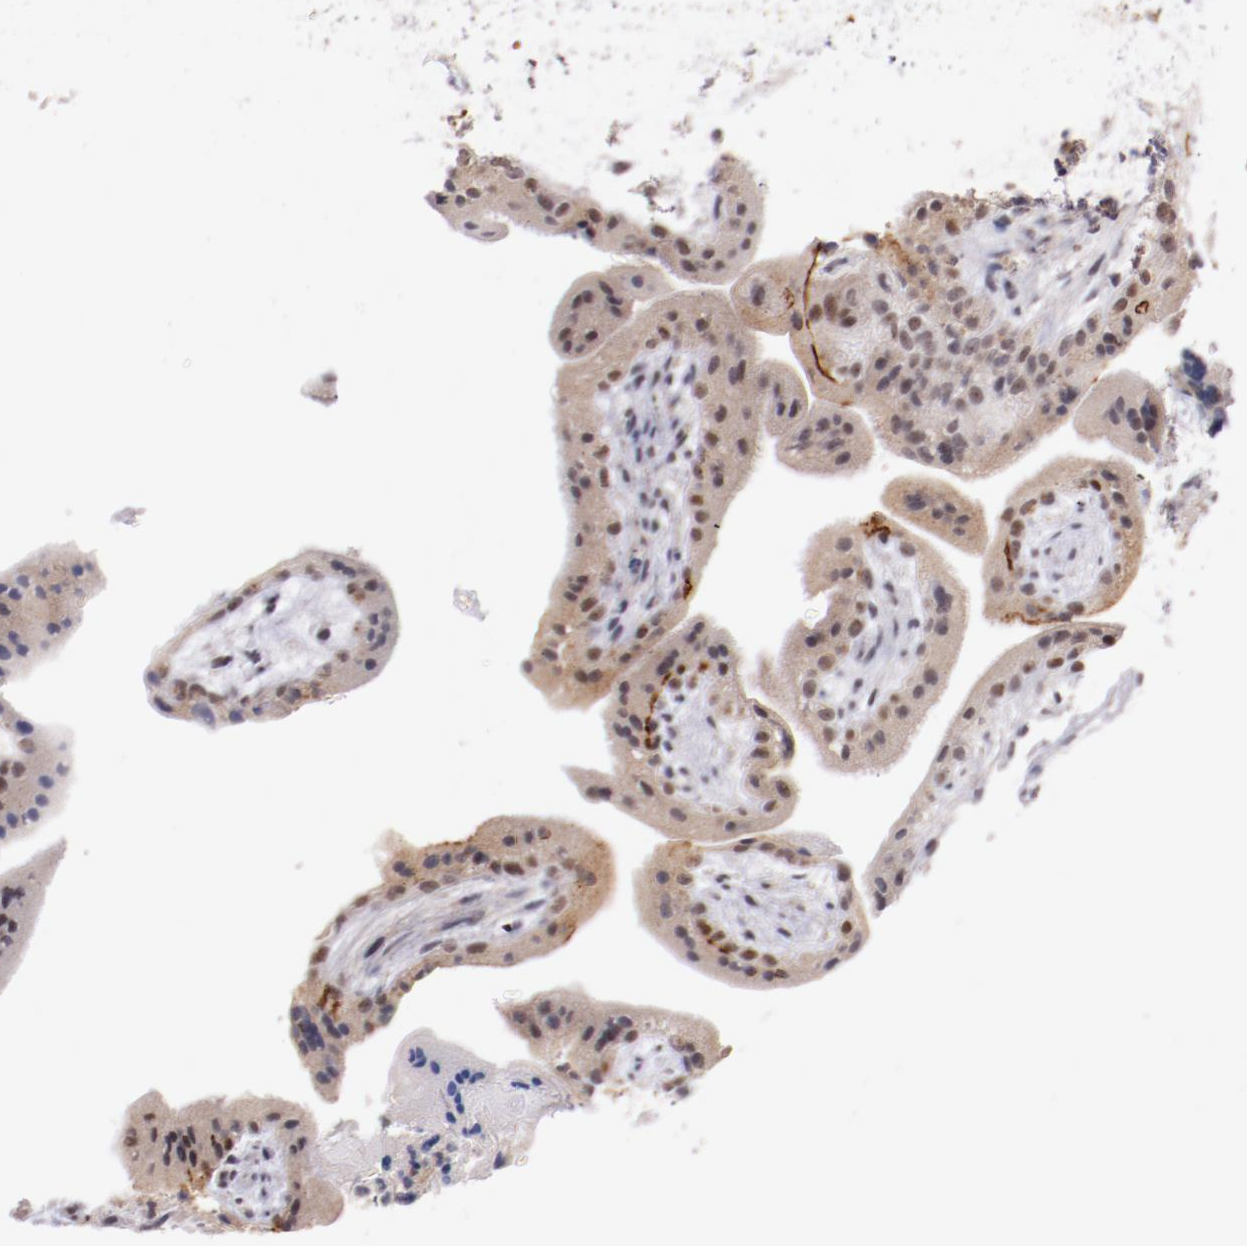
{"staining": {"intensity": "negative", "quantity": "none", "location": "none"}, "tissue": "placenta", "cell_type": "Decidual cells", "image_type": "normal", "snomed": [{"axis": "morphology", "description": "Normal tissue, NOS"}, {"axis": "topography", "description": "Placenta"}], "caption": "Protein analysis of normal placenta exhibits no significant positivity in decidual cells. (Brightfield microscopy of DAB (3,3'-diaminobenzidine) IHC at high magnification).", "gene": "SYP", "patient": {"sex": "female", "age": 35}}